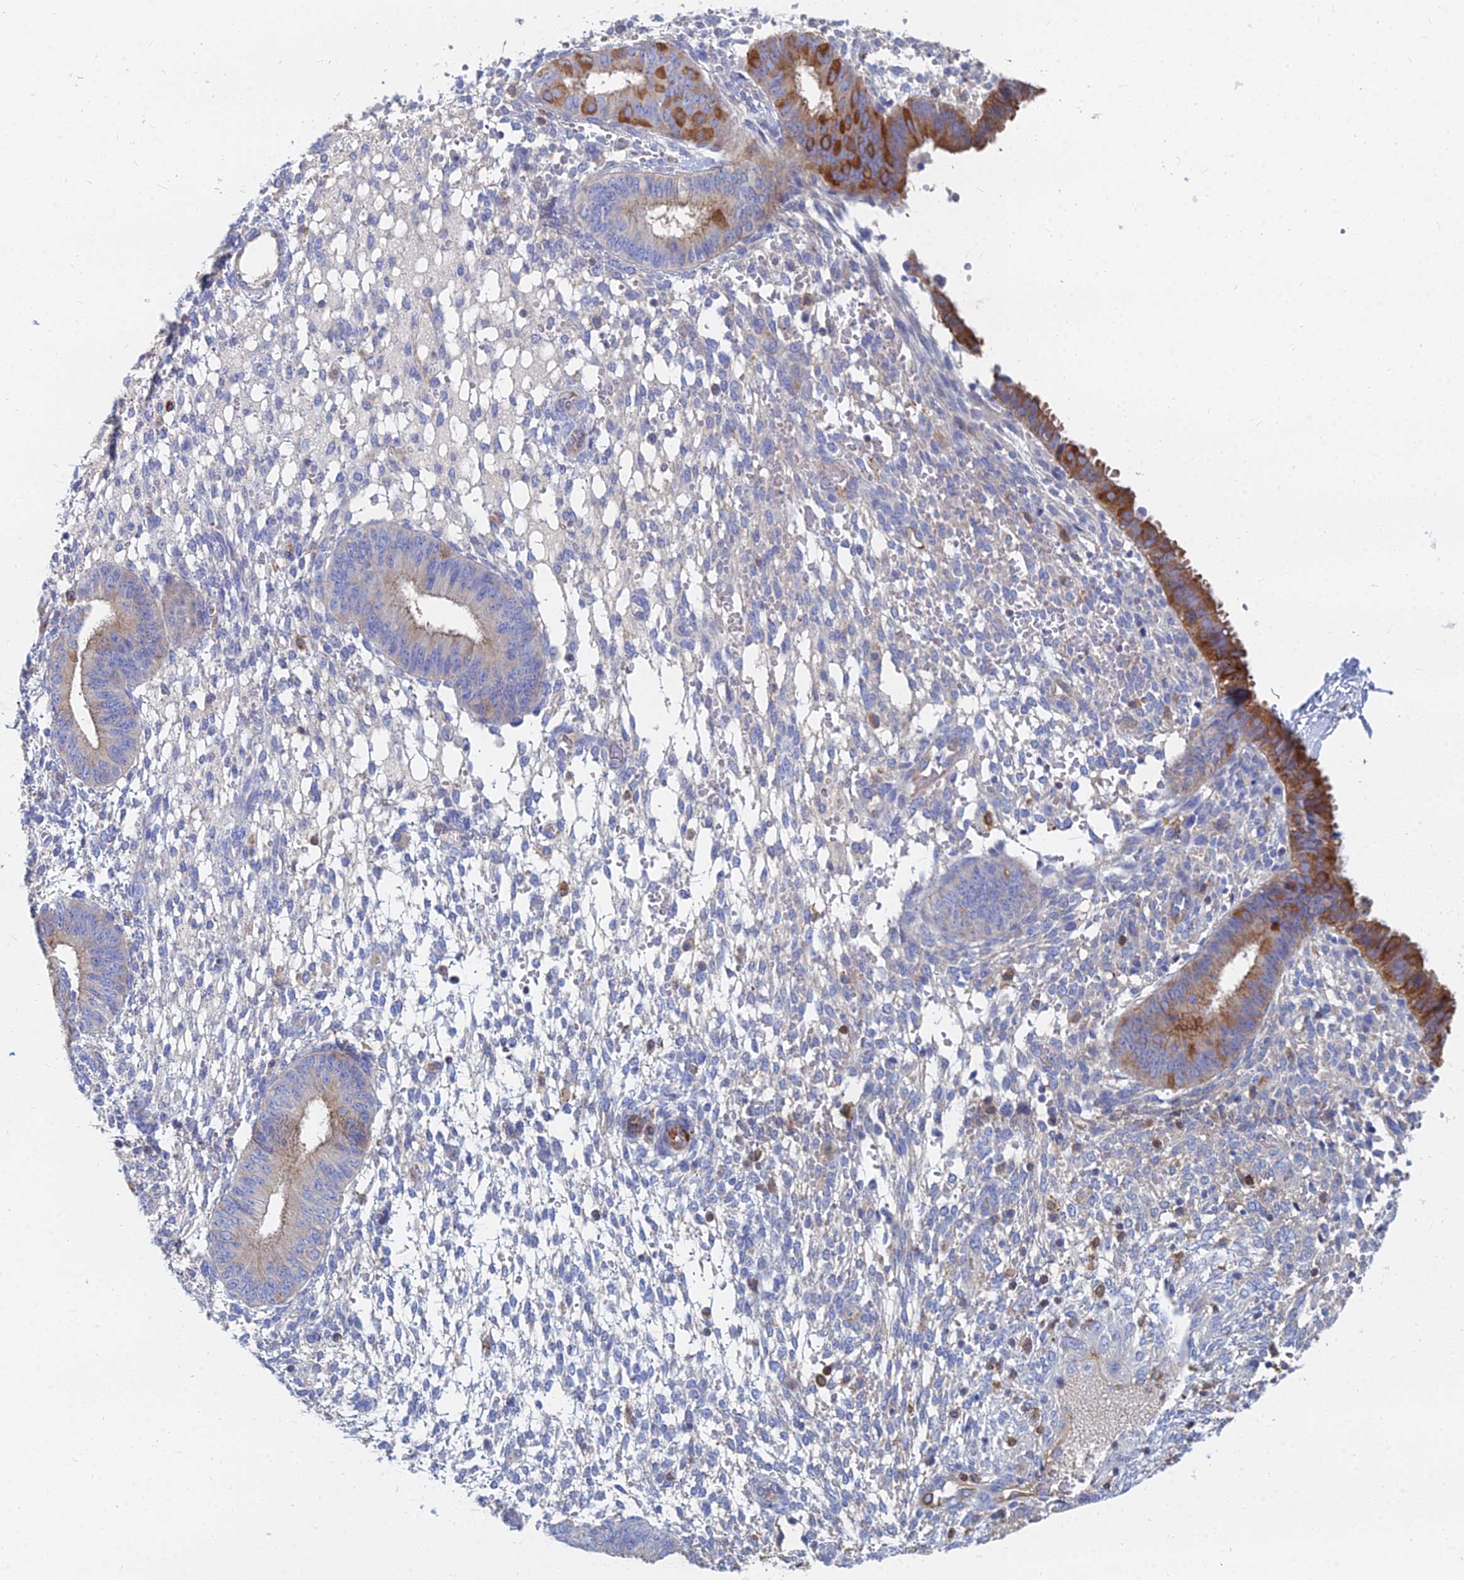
{"staining": {"intensity": "negative", "quantity": "none", "location": "none"}, "tissue": "endometrium", "cell_type": "Cells in endometrial stroma", "image_type": "normal", "snomed": [{"axis": "morphology", "description": "Normal tissue, NOS"}, {"axis": "topography", "description": "Endometrium"}], "caption": "This is a histopathology image of immunohistochemistry (IHC) staining of benign endometrium, which shows no staining in cells in endometrial stroma. (DAB IHC, high magnification).", "gene": "FFAR3", "patient": {"sex": "female", "age": 49}}